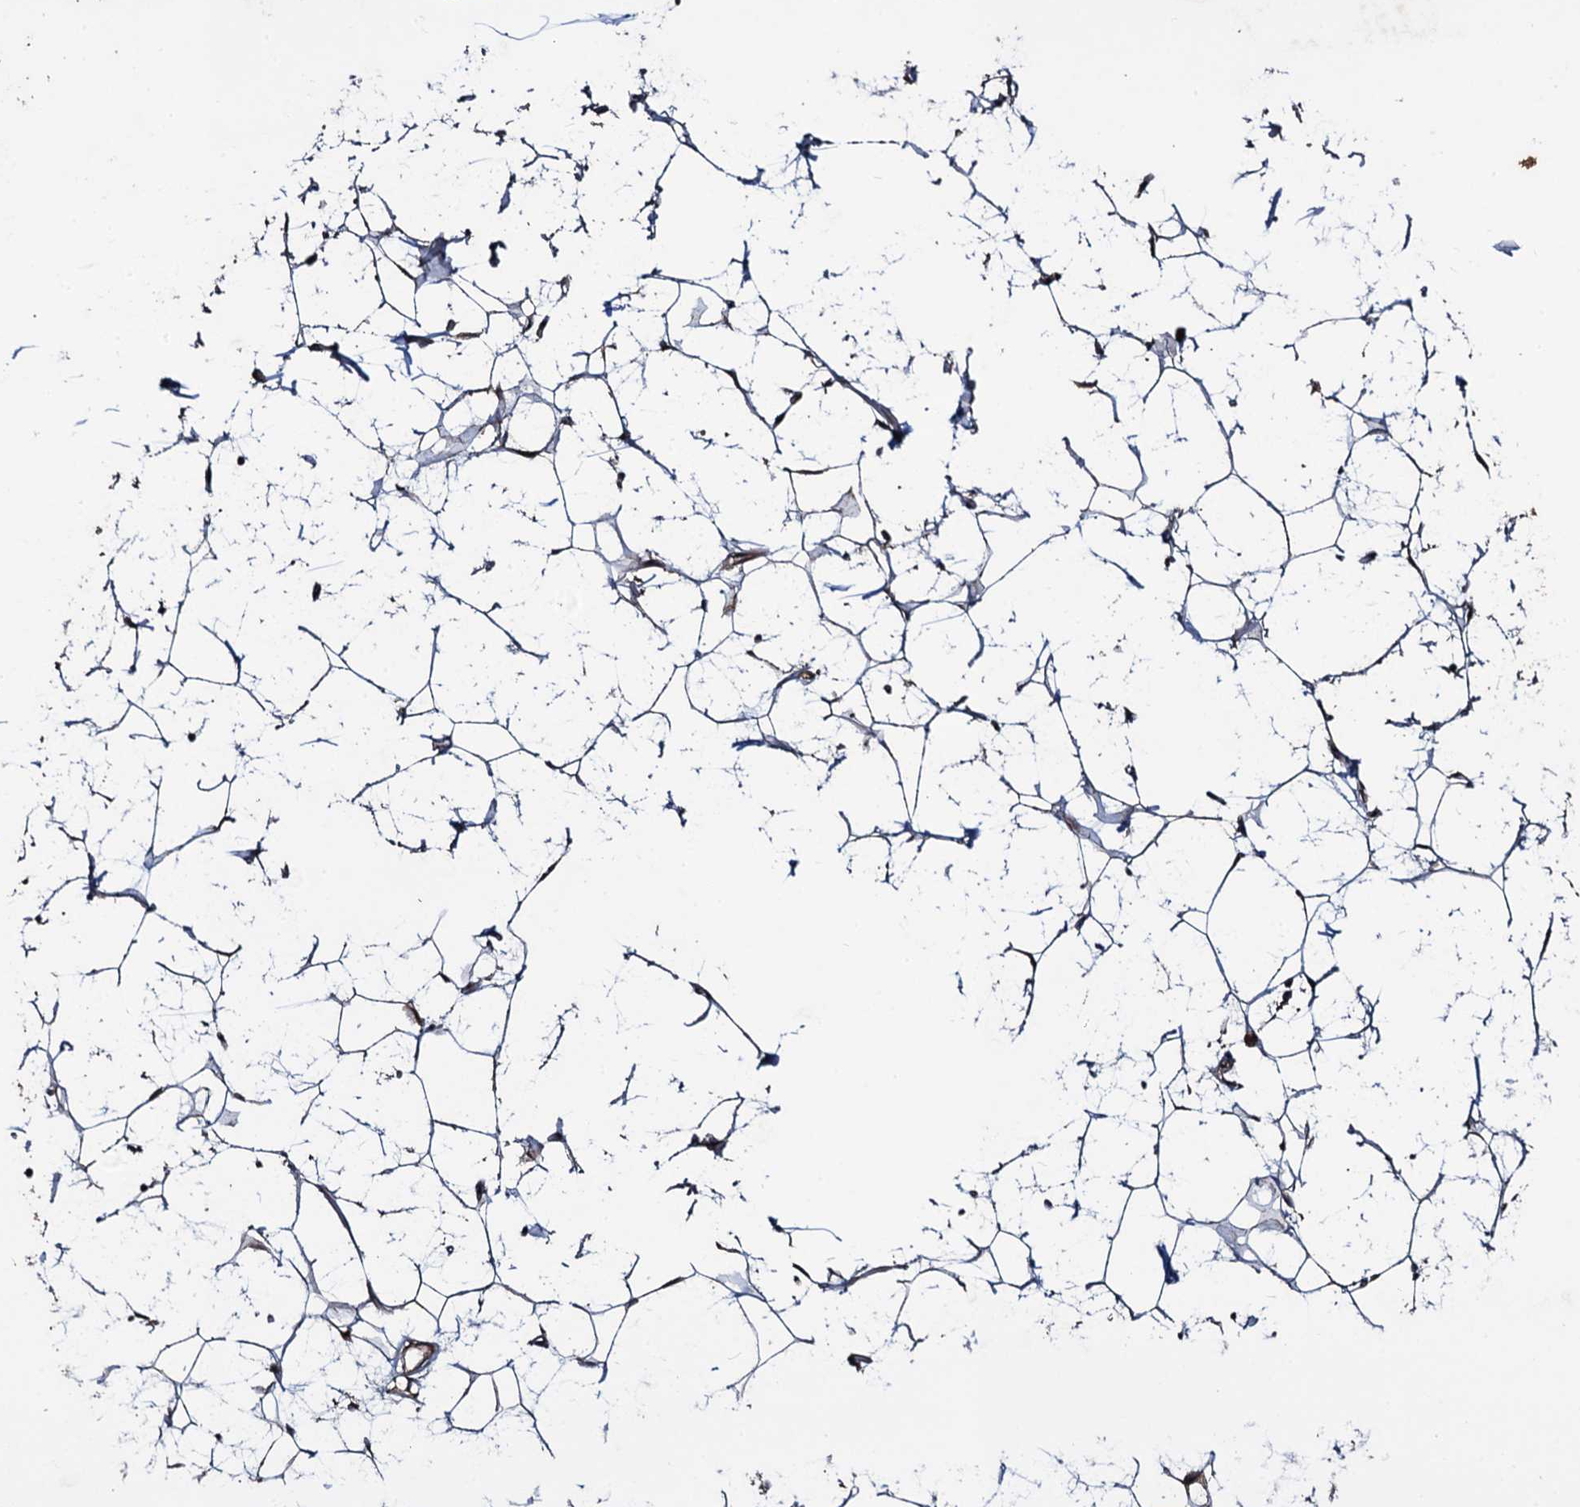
{"staining": {"intensity": "moderate", "quantity": "25%-75%", "location": "cytoplasmic/membranous"}, "tissue": "adipose tissue", "cell_type": "Adipocytes", "image_type": "normal", "snomed": [{"axis": "morphology", "description": "Normal tissue, NOS"}, {"axis": "topography", "description": "Breast"}], "caption": "Moderate cytoplasmic/membranous positivity is present in approximately 25%-75% of adipocytes in benign adipose tissue.", "gene": "MRPS31", "patient": {"sex": "female", "age": 26}}